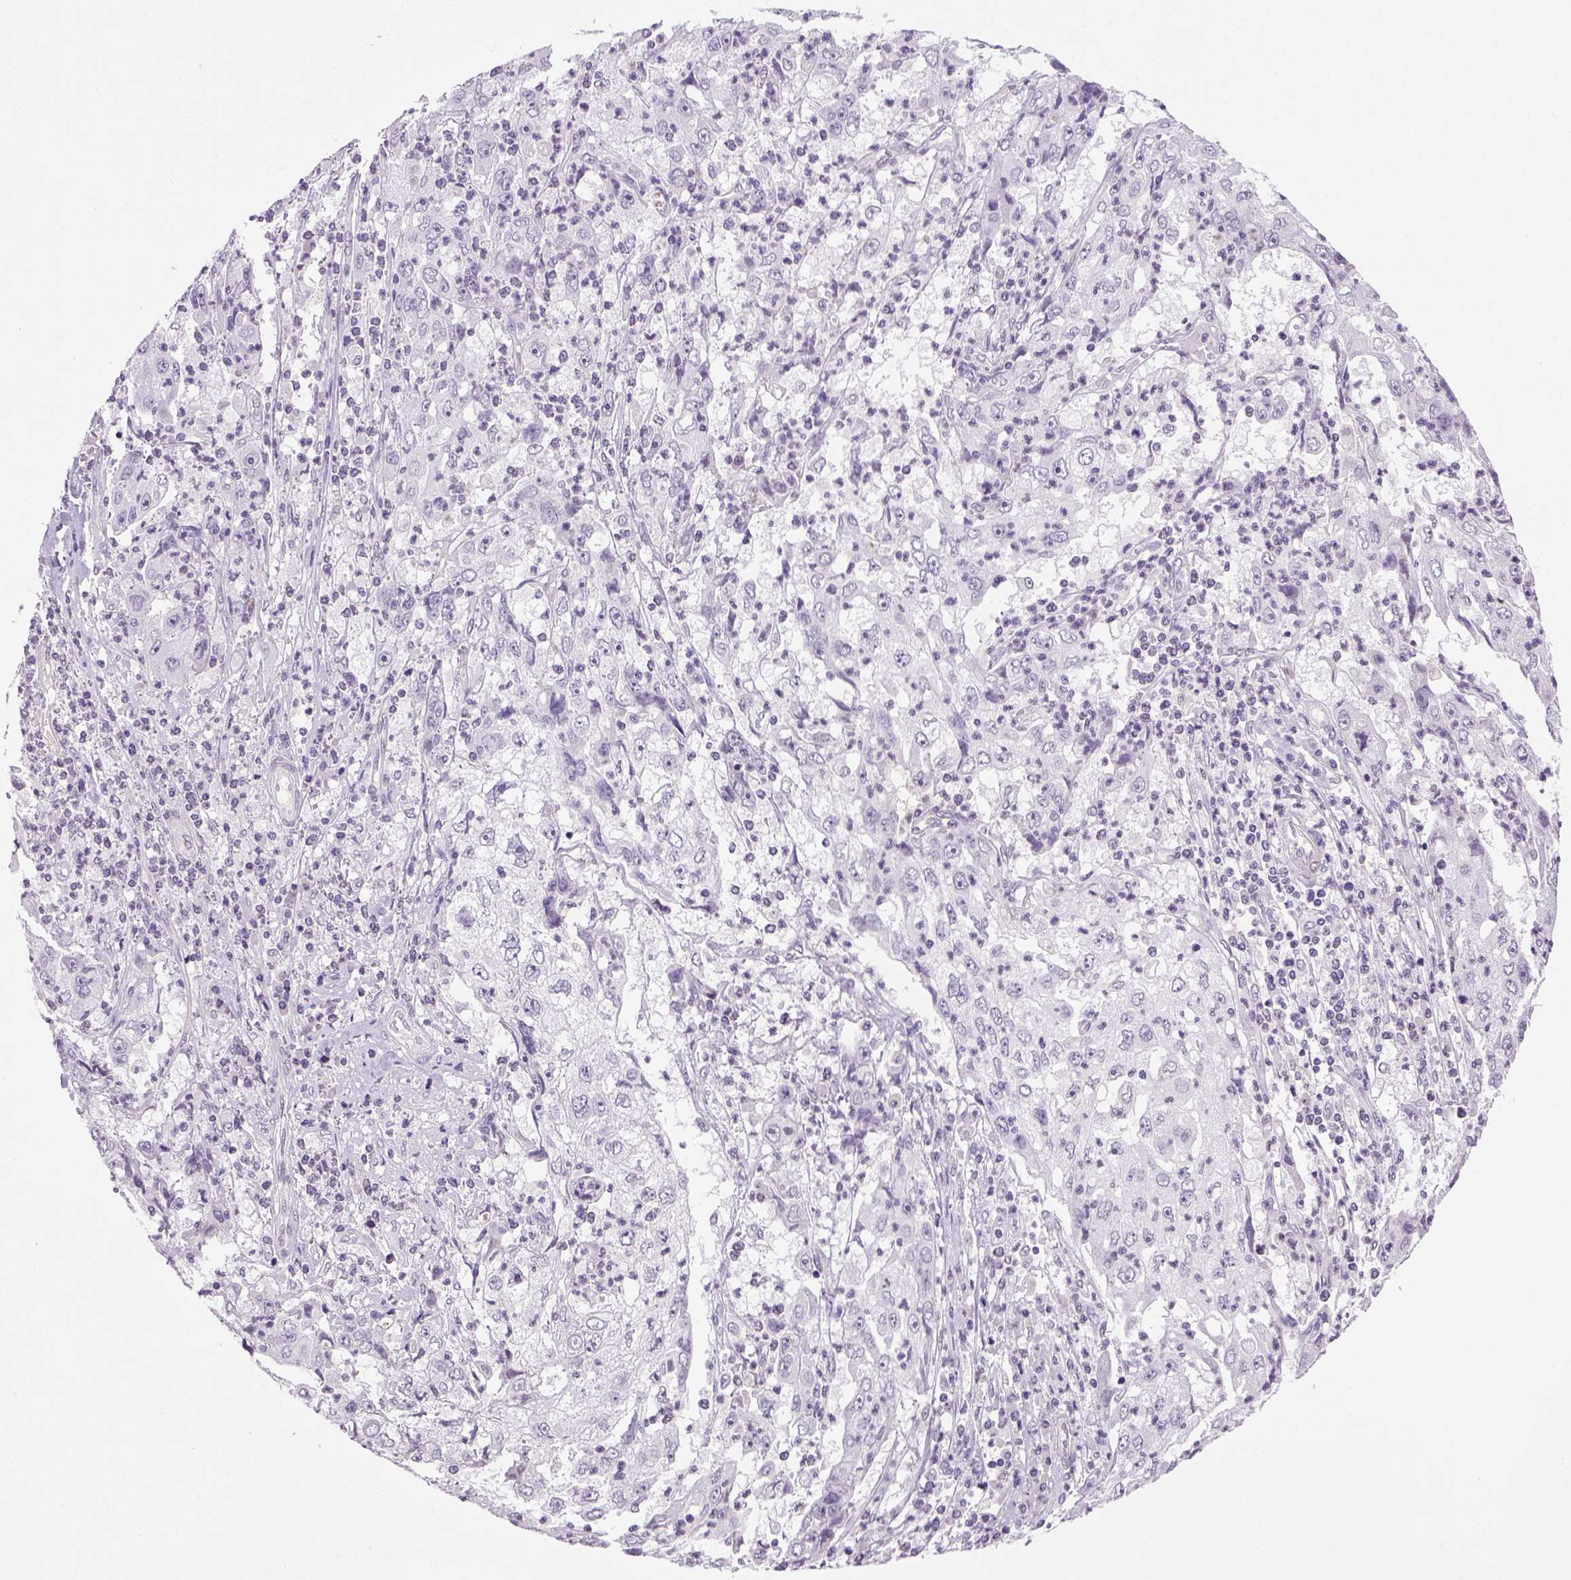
{"staining": {"intensity": "negative", "quantity": "none", "location": "none"}, "tissue": "cervical cancer", "cell_type": "Tumor cells", "image_type": "cancer", "snomed": [{"axis": "morphology", "description": "Squamous cell carcinoma, NOS"}, {"axis": "topography", "description": "Cervix"}], "caption": "Immunohistochemistry (IHC) histopathology image of neoplastic tissue: cervical cancer stained with DAB (3,3'-diaminobenzidine) shows no significant protein staining in tumor cells.", "gene": "PRRT1", "patient": {"sex": "female", "age": 36}}